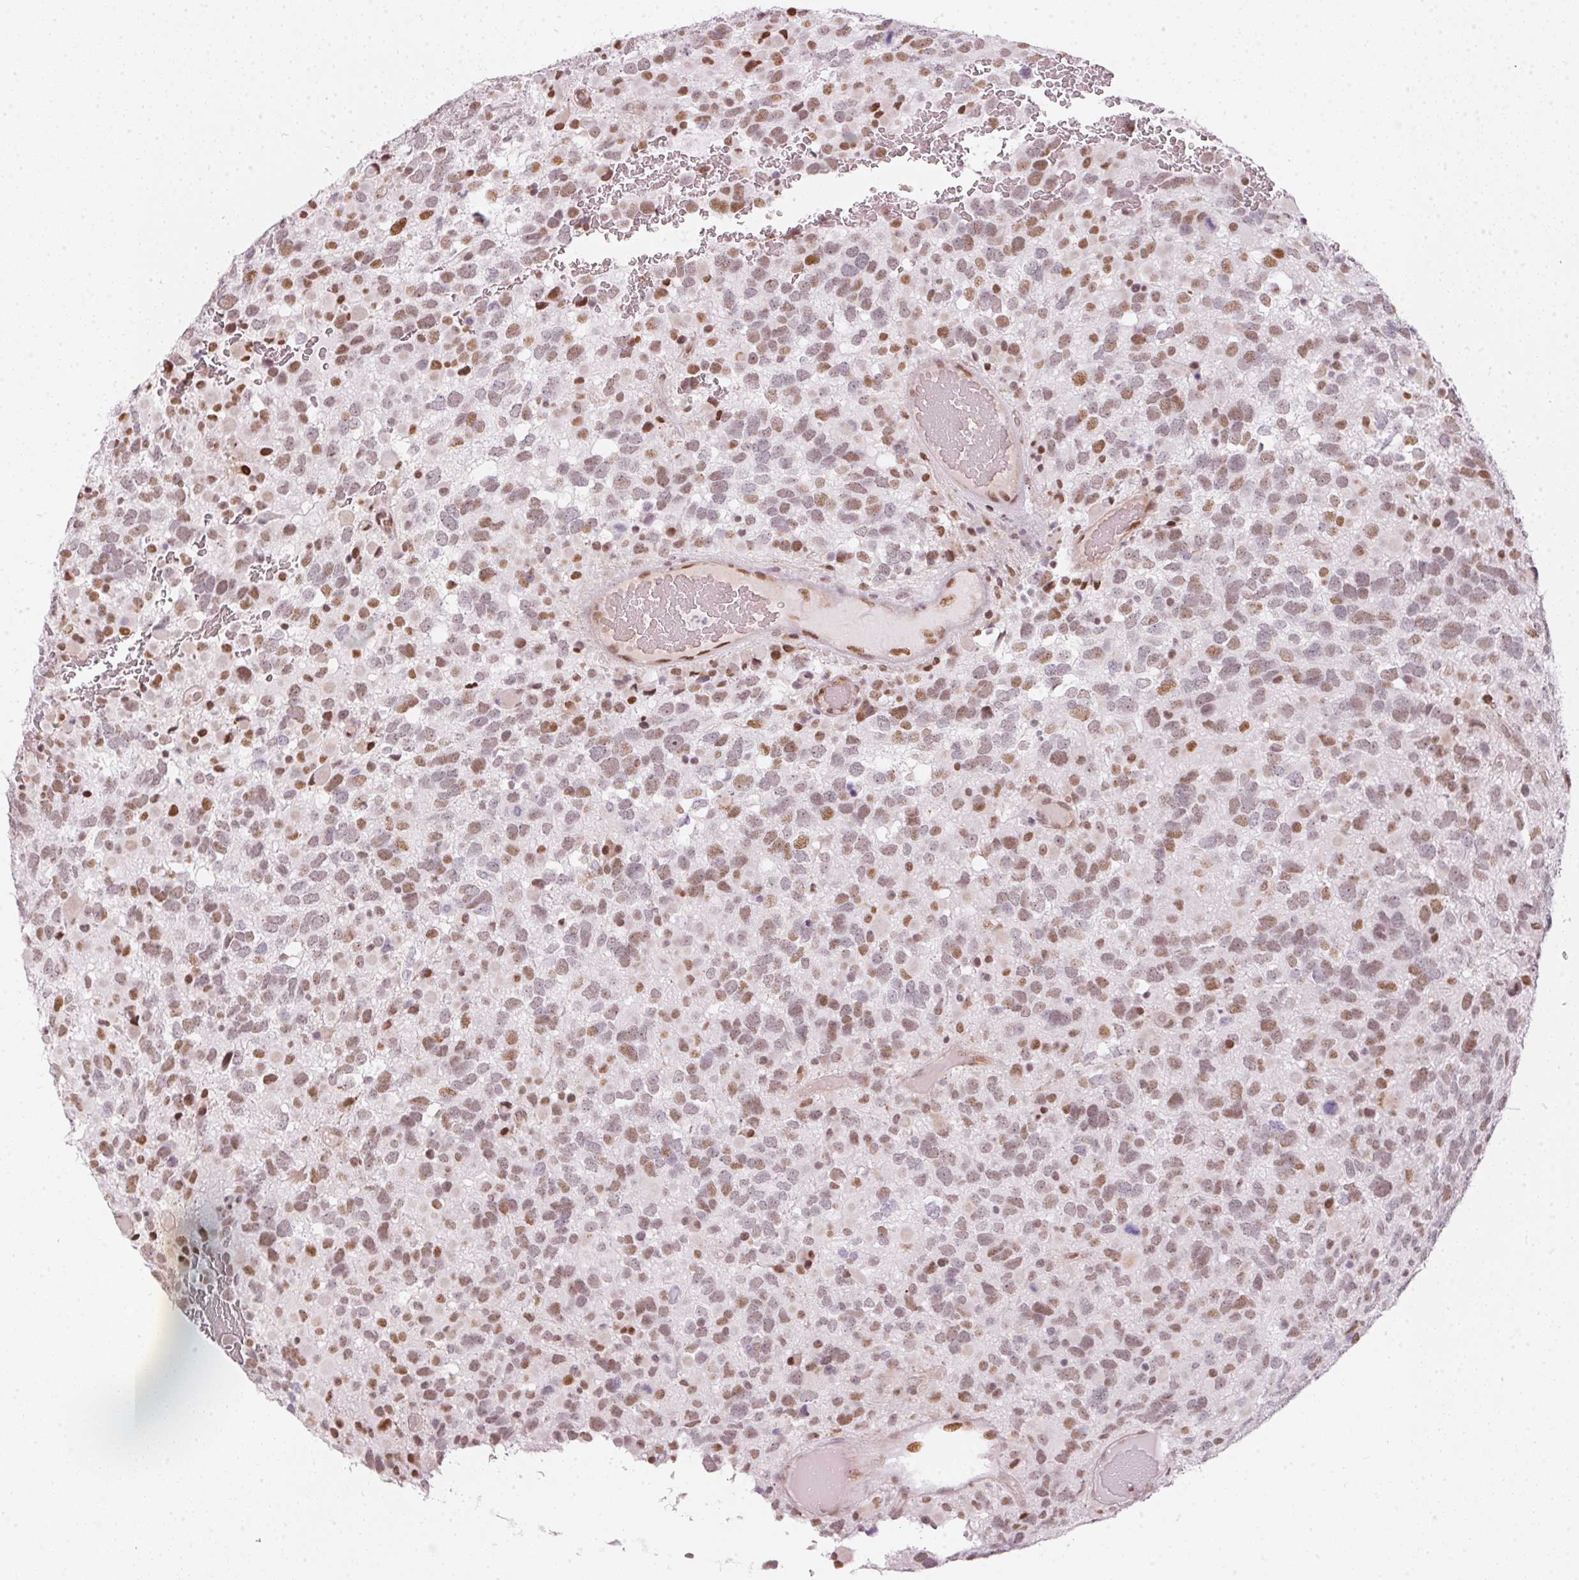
{"staining": {"intensity": "moderate", "quantity": ">75%", "location": "nuclear"}, "tissue": "glioma", "cell_type": "Tumor cells", "image_type": "cancer", "snomed": [{"axis": "morphology", "description": "Glioma, malignant, High grade"}, {"axis": "topography", "description": "Brain"}], "caption": "High-grade glioma (malignant) stained for a protein demonstrates moderate nuclear positivity in tumor cells.", "gene": "KAT6A", "patient": {"sex": "female", "age": 40}}